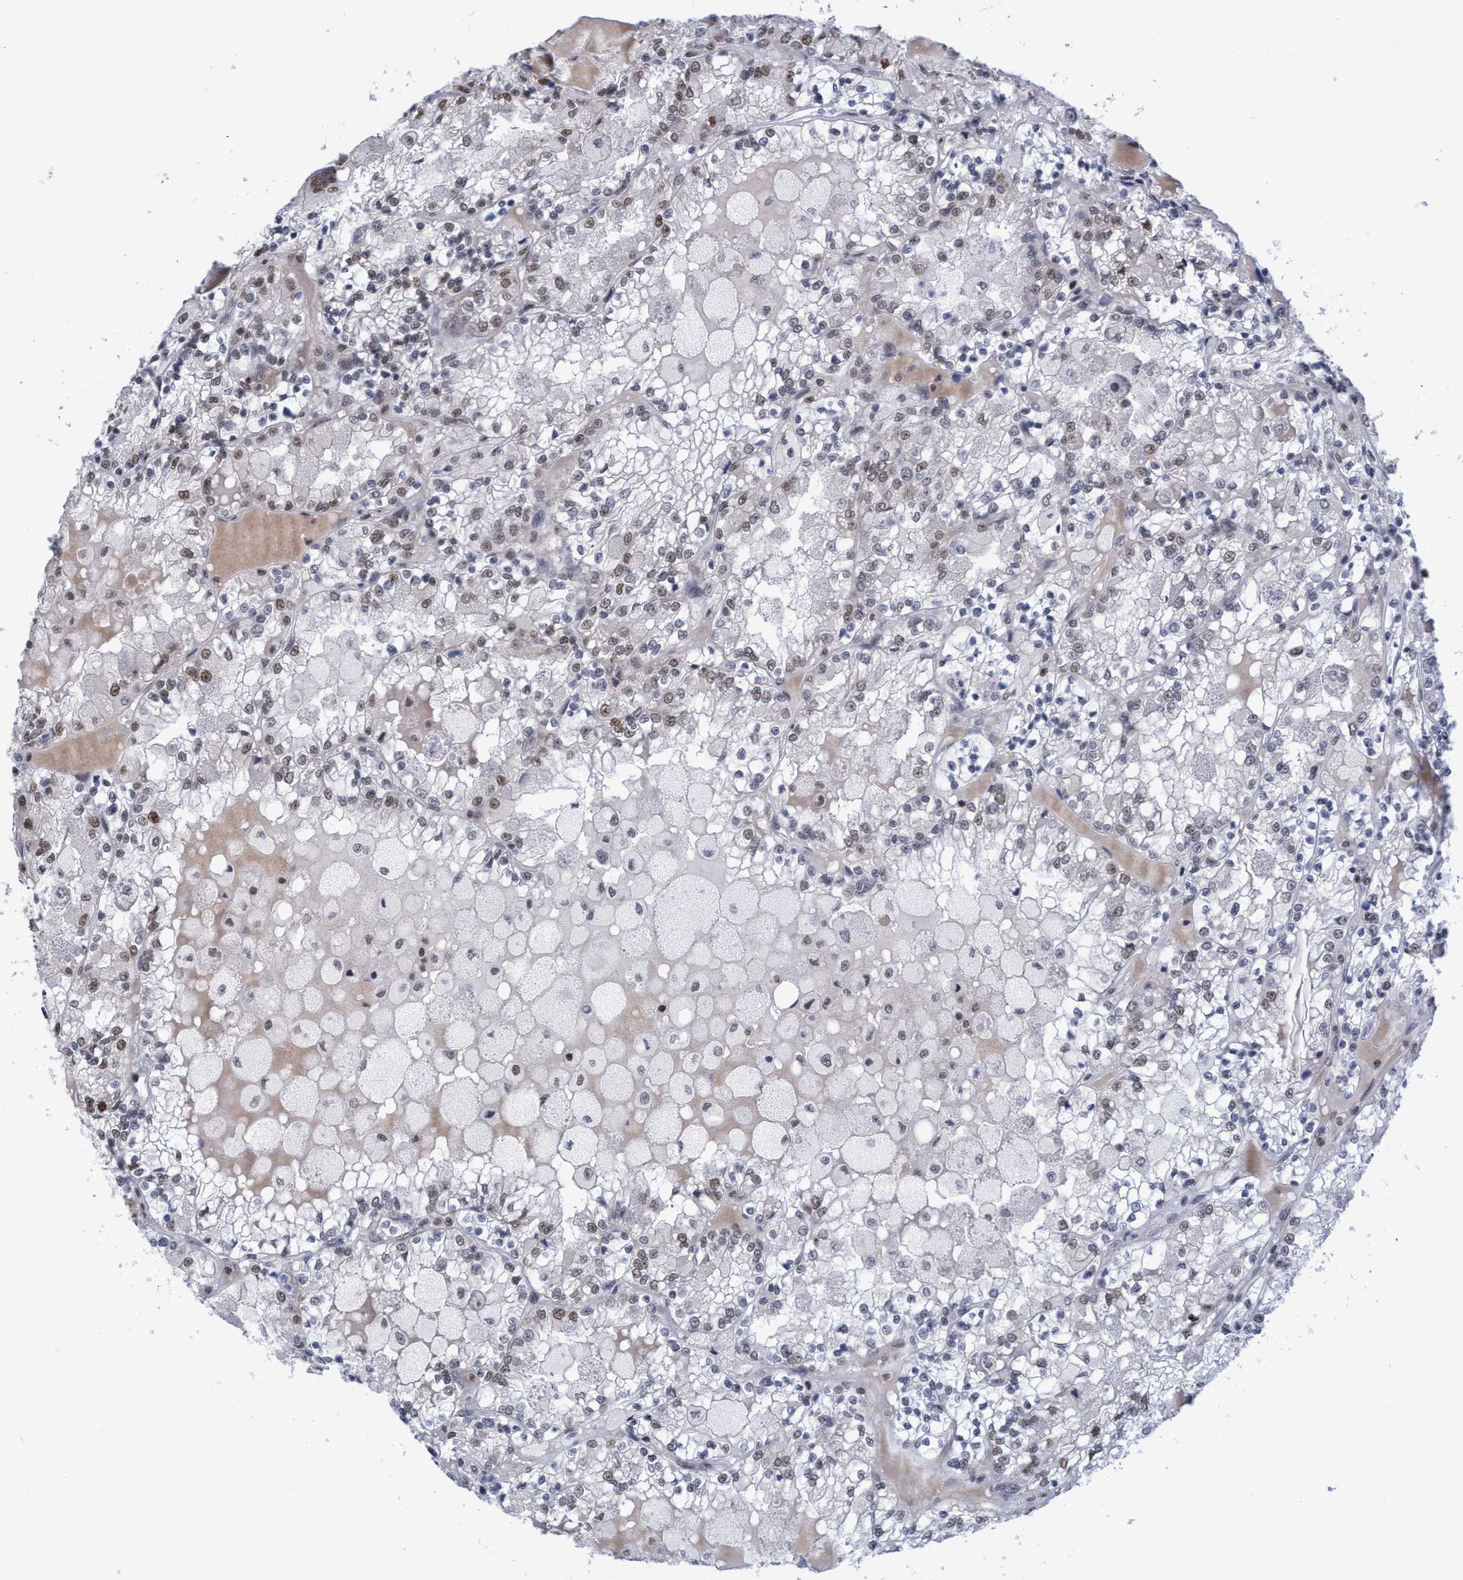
{"staining": {"intensity": "moderate", "quantity": "25%-75%", "location": "nuclear"}, "tissue": "renal cancer", "cell_type": "Tumor cells", "image_type": "cancer", "snomed": [{"axis": "morphology", "description": "Adenocarcinoma, NOS"}, {"axis": "topography", "description": "Kidney"}], "caption": "Protein expression analysis of adenocarcinoma (renal) shows moderate nuclear expression in about 25%-75% of tumor cells.", "gene": "C9orf78", "patient": {"sex": "female", "age": 56}}